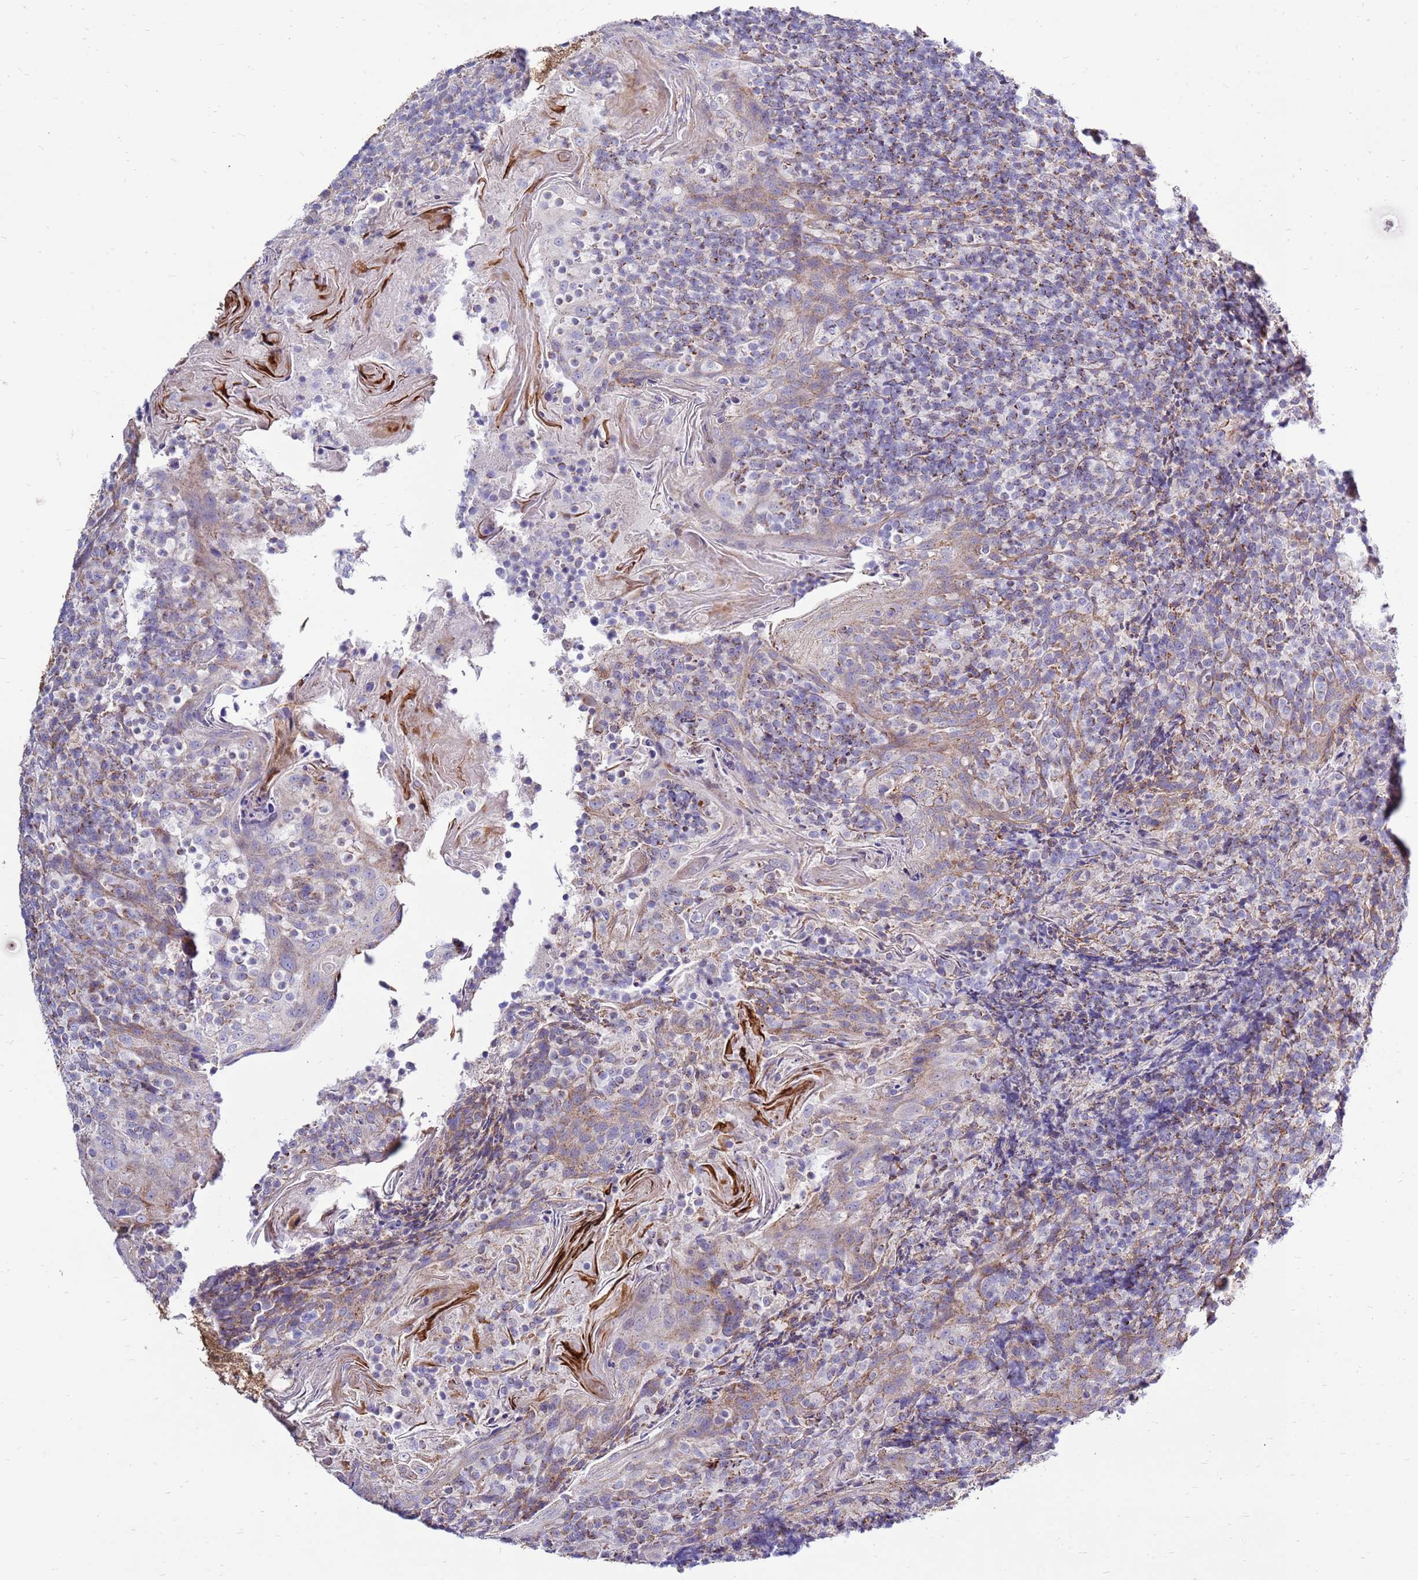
{"staining": {"intensity": "negative", "quantity": "none", "location": "none"}, "tissue": "tonsil", "cell_type": "Germinal center cells", "image_type": "normal", "snomed": [{"axis": "morphology", "description": "Normal tissue, NOS"}, {"axis": "topography", "description": "Tonsil"}], "caption": "IHC histopathology image of unremarkable tonsil: human tonsil stained with DAB exhibits no significant protein expression in germinal center cells.", "gene": "IGF1R", "patient": {"sex": "female", "age": 10}}